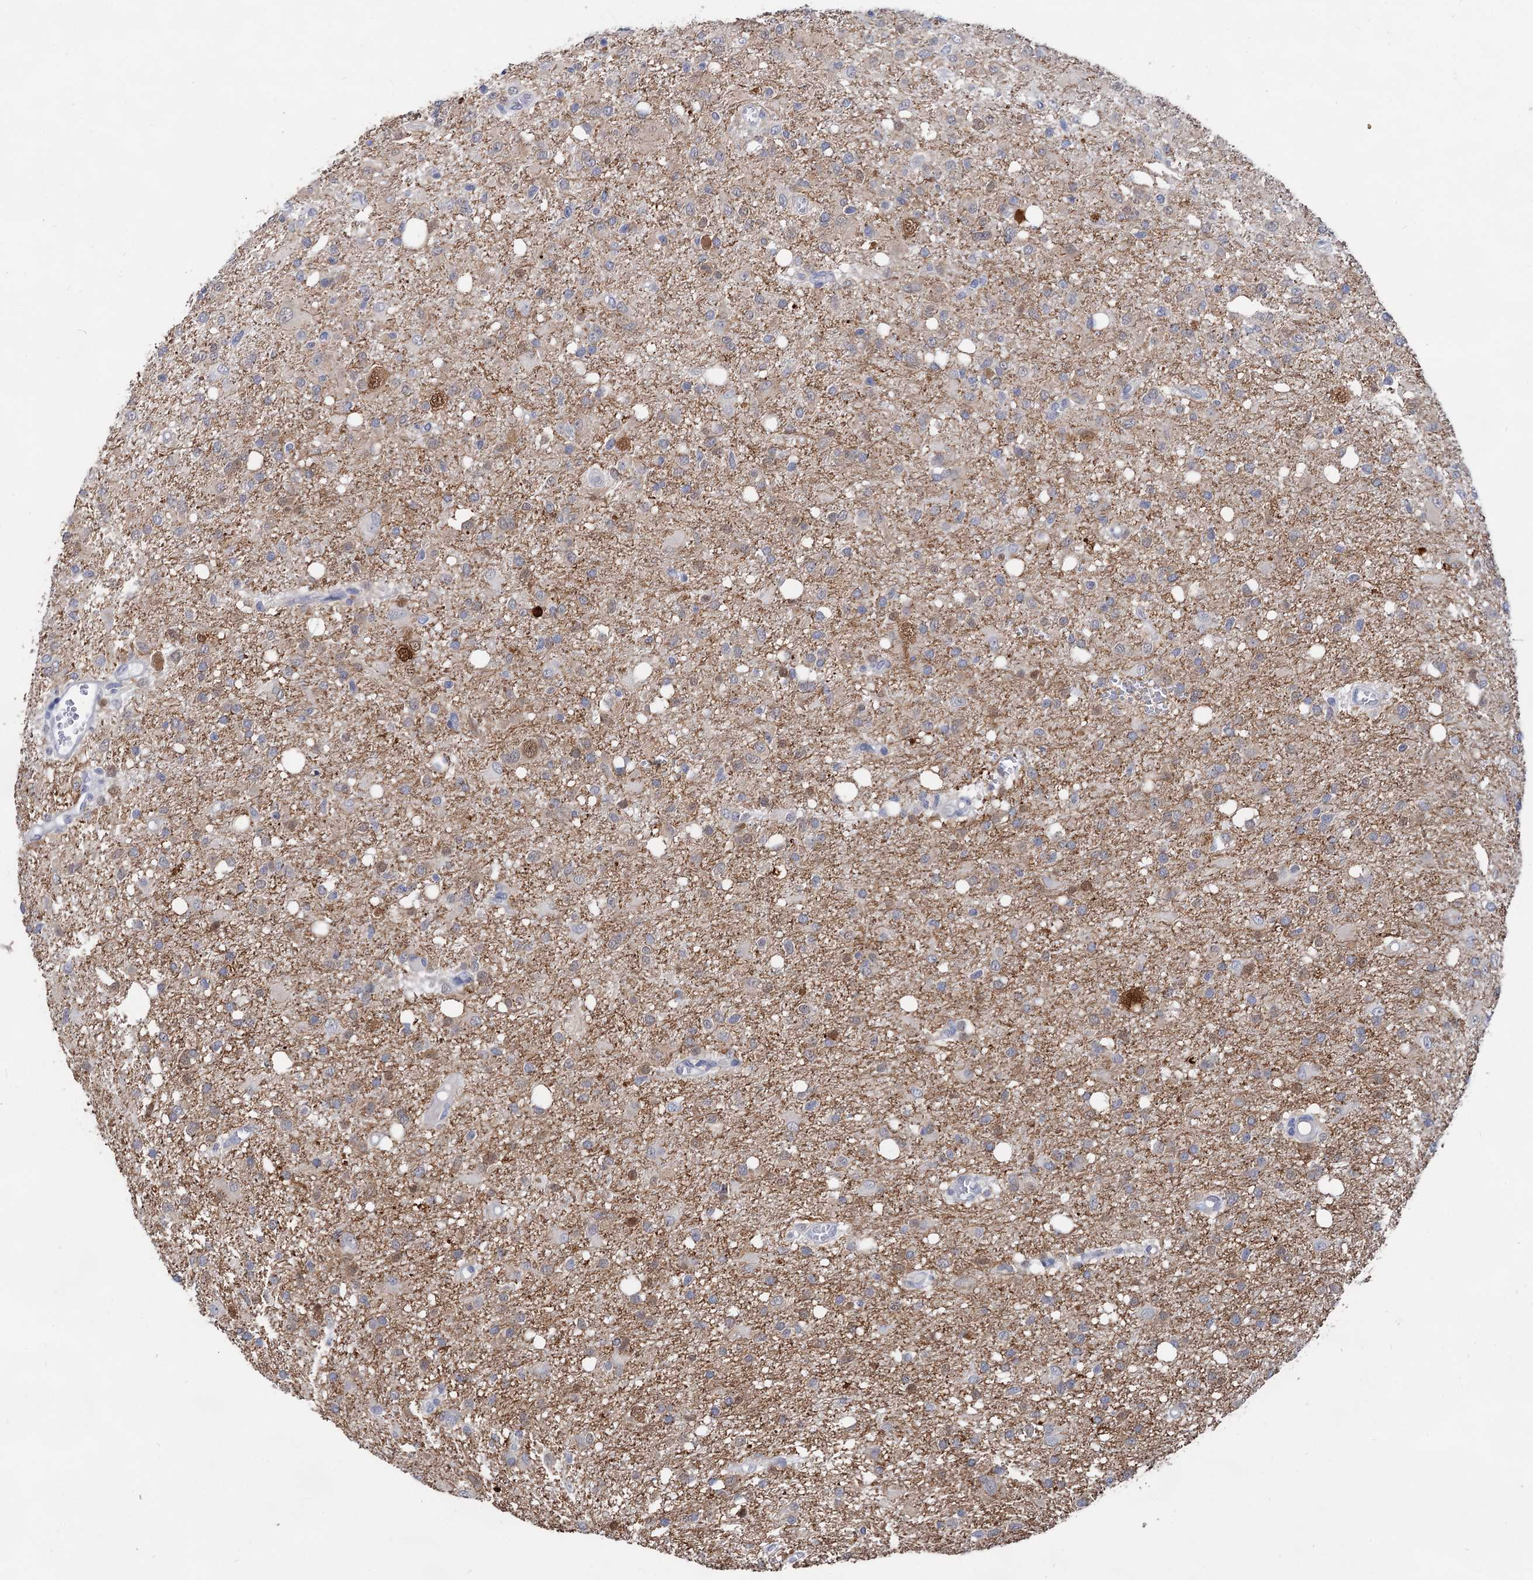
{"staining": {"intensity": "weak", "quantity": "<25%", "location": "cytoplasmic/membranous"}, "tissue": "glioma", "cell_type": "Tumor cells", "image_type": "cancer", "snomed": [{"axis": "morphology", "description": "Glioma, malignant, High grade"}, {"axis": "topography", "description": "Brain"}], "caption": "Image shows no protein expression in tumor cells of glioma tissue.", "gene": "CAPRIN2", "patient": {"sex": "female", "age": 59}}